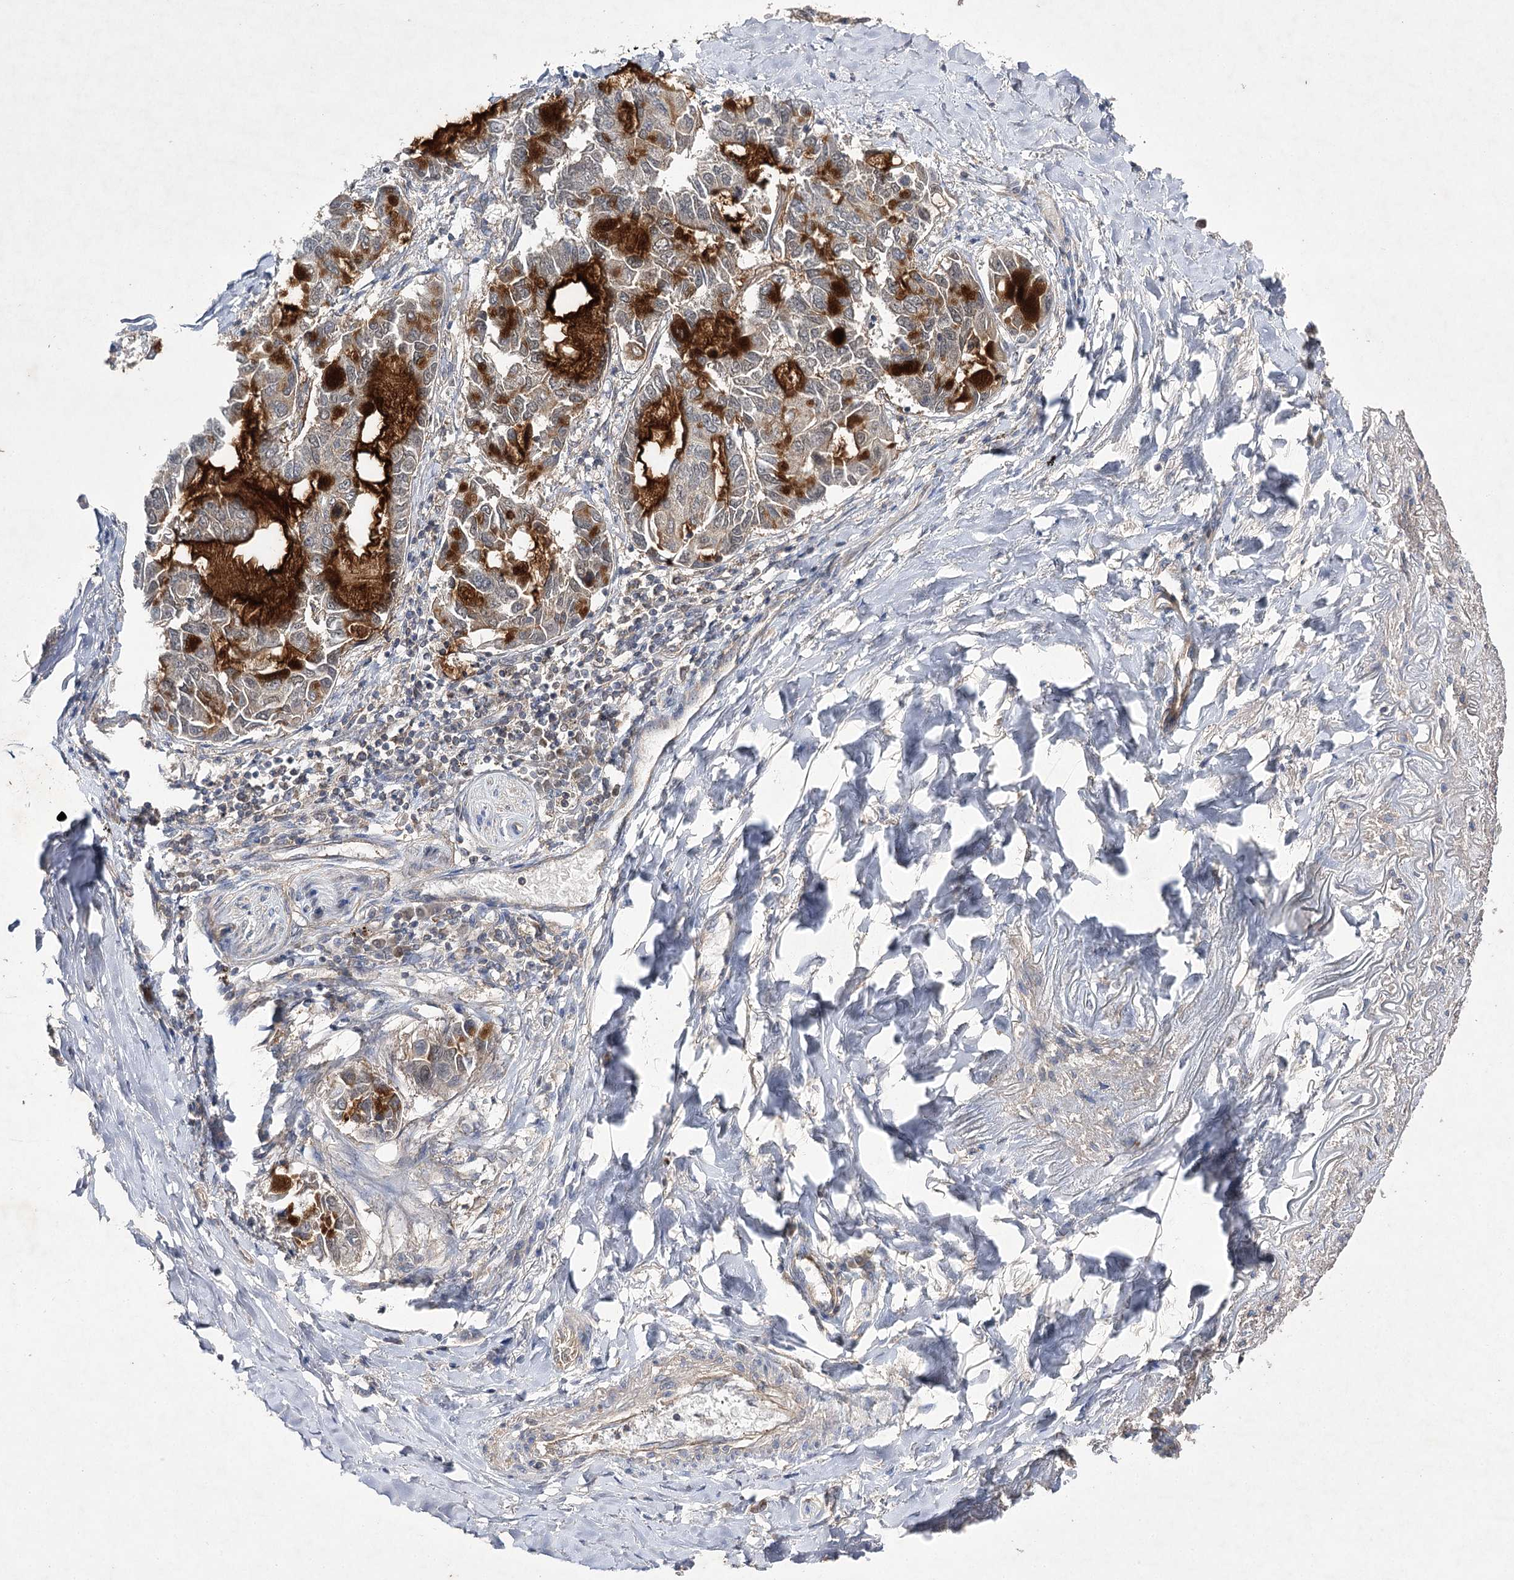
{"staining": {"intensity": "moderate", "quantity": "<25%", "location": "cytoplasmic/membranous"}, "tissue": "lung cancer", "cell_type": "Tumor cells", "image_type": "cancer", "snomed": [{"axis": "morphology", "description": "Adenocarcinoma, NOS"}, {"axis": "topography", "description": "Lung"}], "caption": "An IHC photomicrograph of tumor tissue is shown. Protein staining in brown shows moderate cytoplasmic/membranous positivity in lung cancer within tumor cells. The staining was performed using DAB, with brown indicating positive protein expression. Nuclei are stained blue with hematoxylin.", "gene": "BCR", "patient": {"sex": "male", "age": 64}}